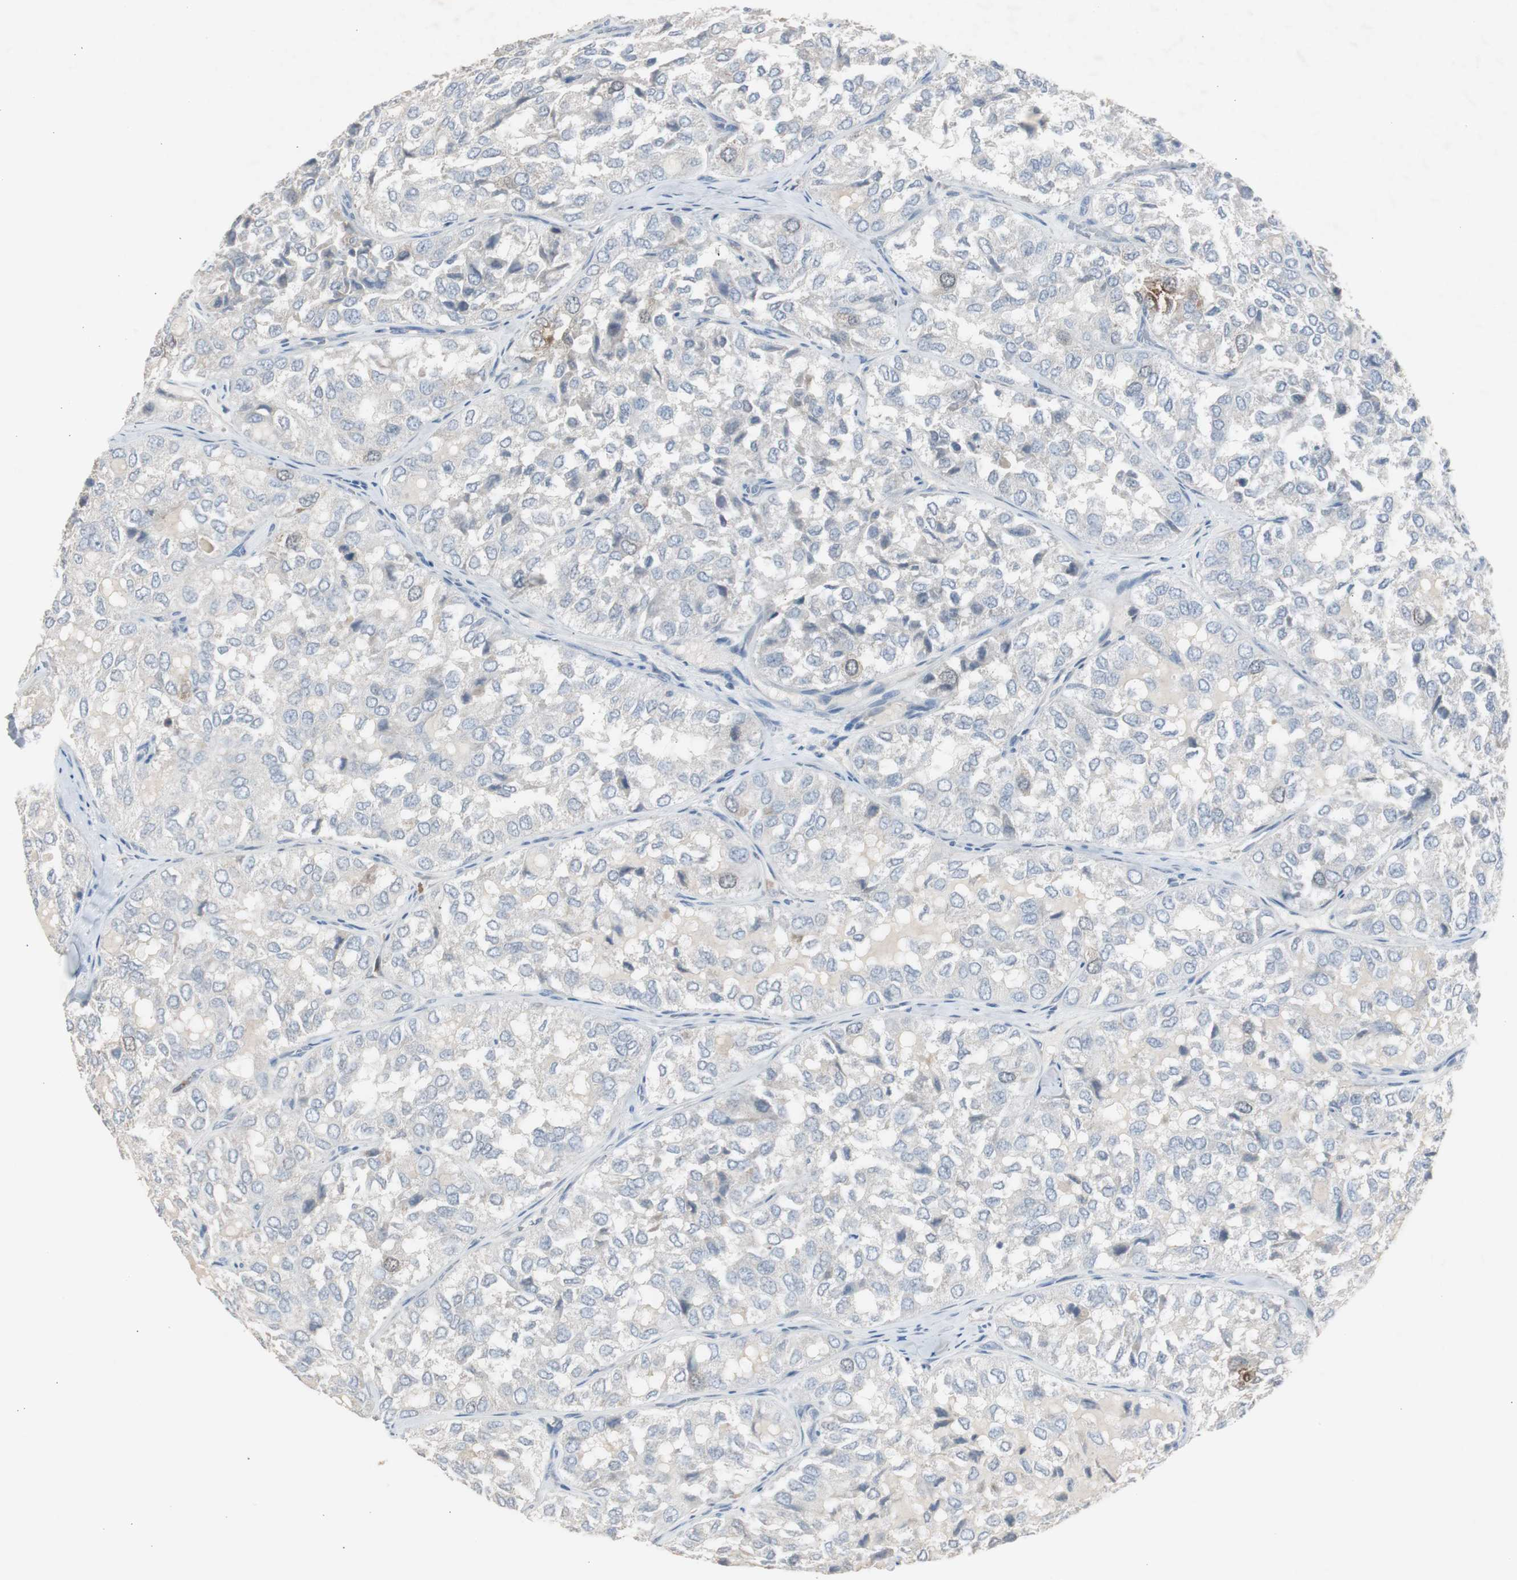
{"staining": {"intensity": "negative", "quantity": "none", "location": "none"}, "tissue": "thyroid cancer", "cell_type": "Tumor cells", "image_type": "cancer", "snomed": [{"axis": "morphology", "description": "Follicular adenoma carcinoma, NOS"}, {"axis": "topography", "description": "Thyroid gland"}], "caption": "DAB immunohistochemical staining of human thyroid follicular adenoma carcinoma shows no significant expression in tumor cells.", "gene": "TK1", "patient": {"sex": "male", "age": 75}}